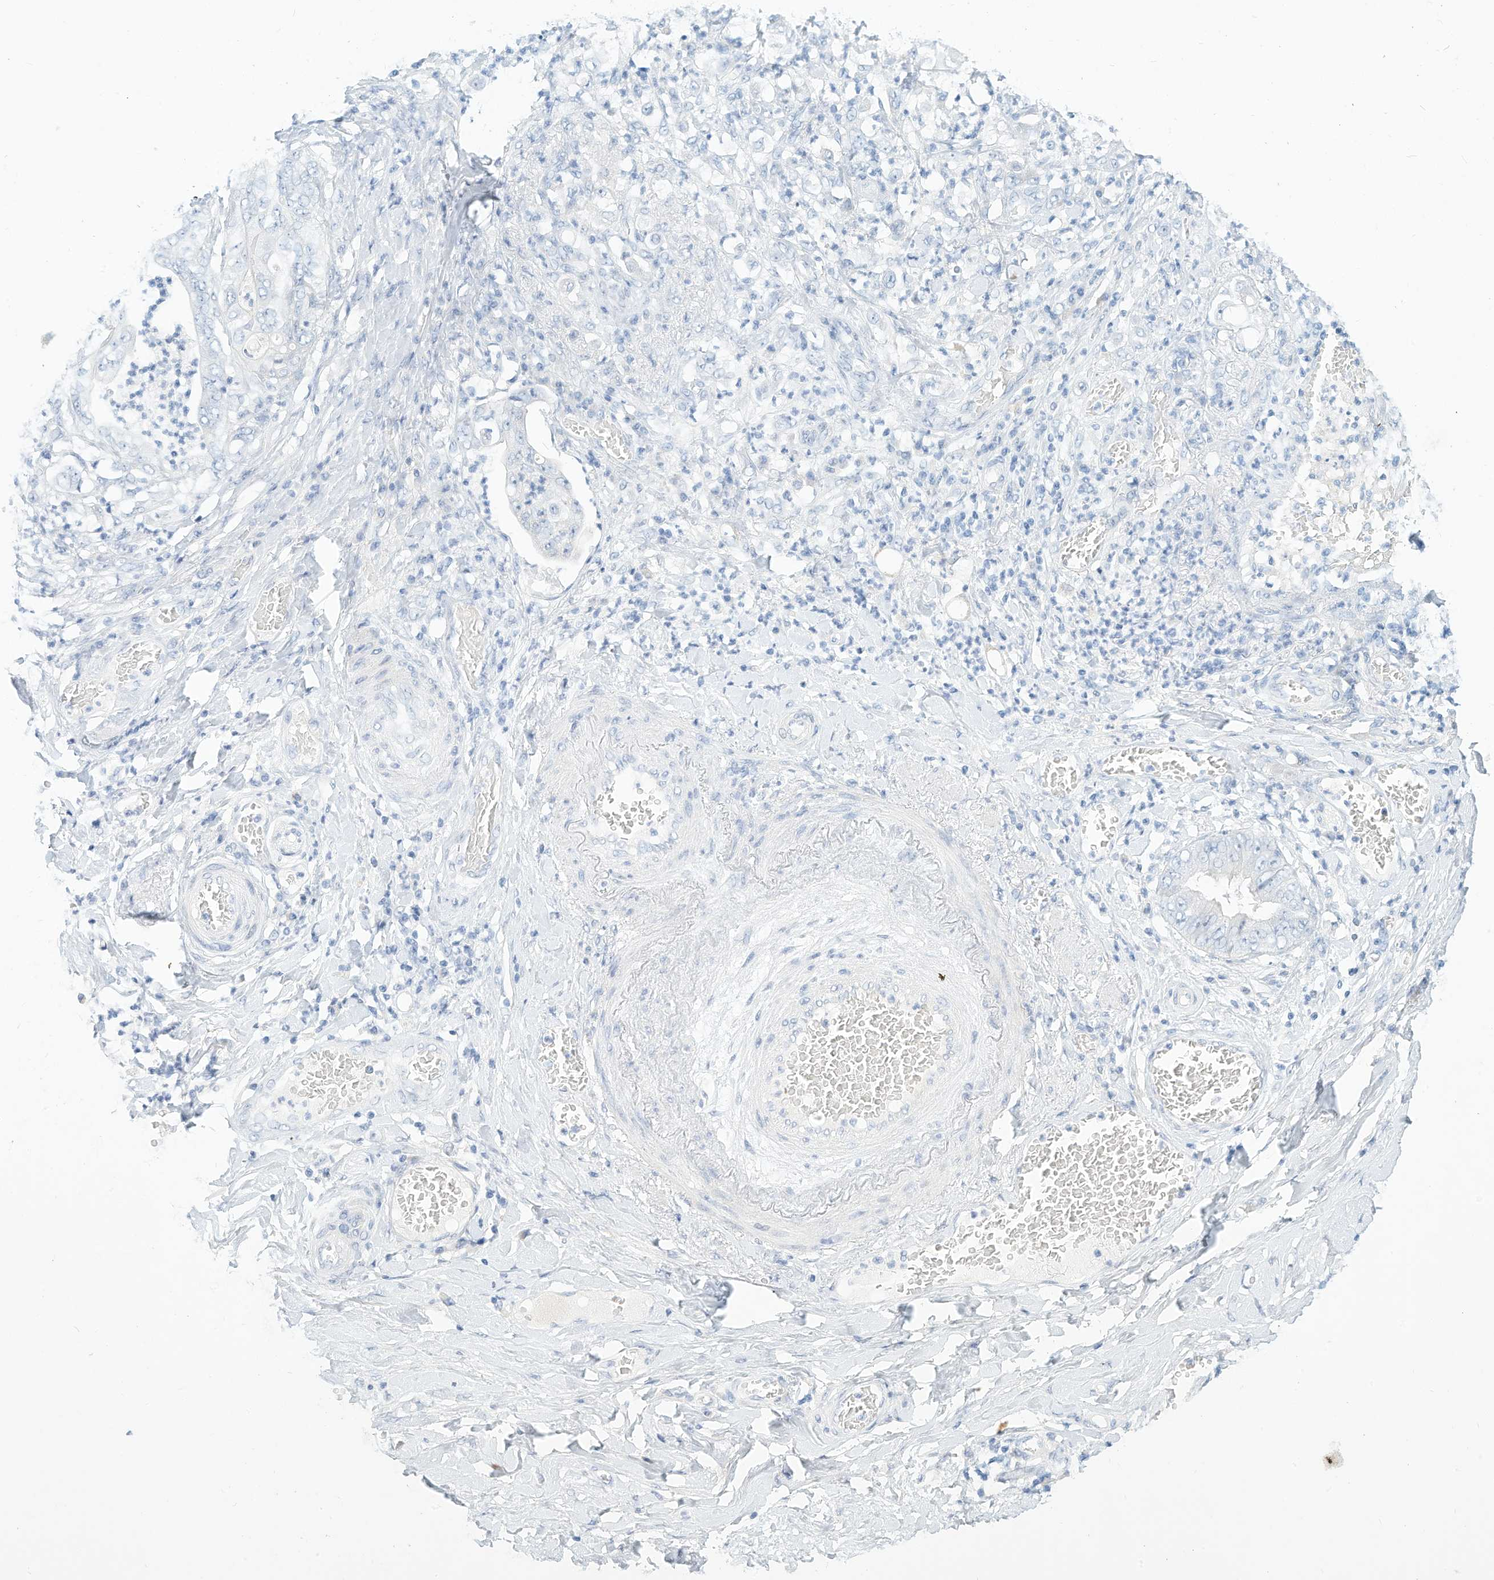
{"staining": {"intensity": "negative", "quantity": "none", "location": "none"}, "tissue": "stomach cancer", "cell_type": "Tumor cells", "image_type": "cancer", "snomed": [{"axis": "morphology", "description": "Adenocarcinoma, NOS"}, {"axis": "topography", "description": "Stomach"}], "caption": "The histopathology image reveals no significant staining in tumor cells of stomach cancer.", "gene": "SPOCD1", "patient": {"sex": "female", "age": 73}}